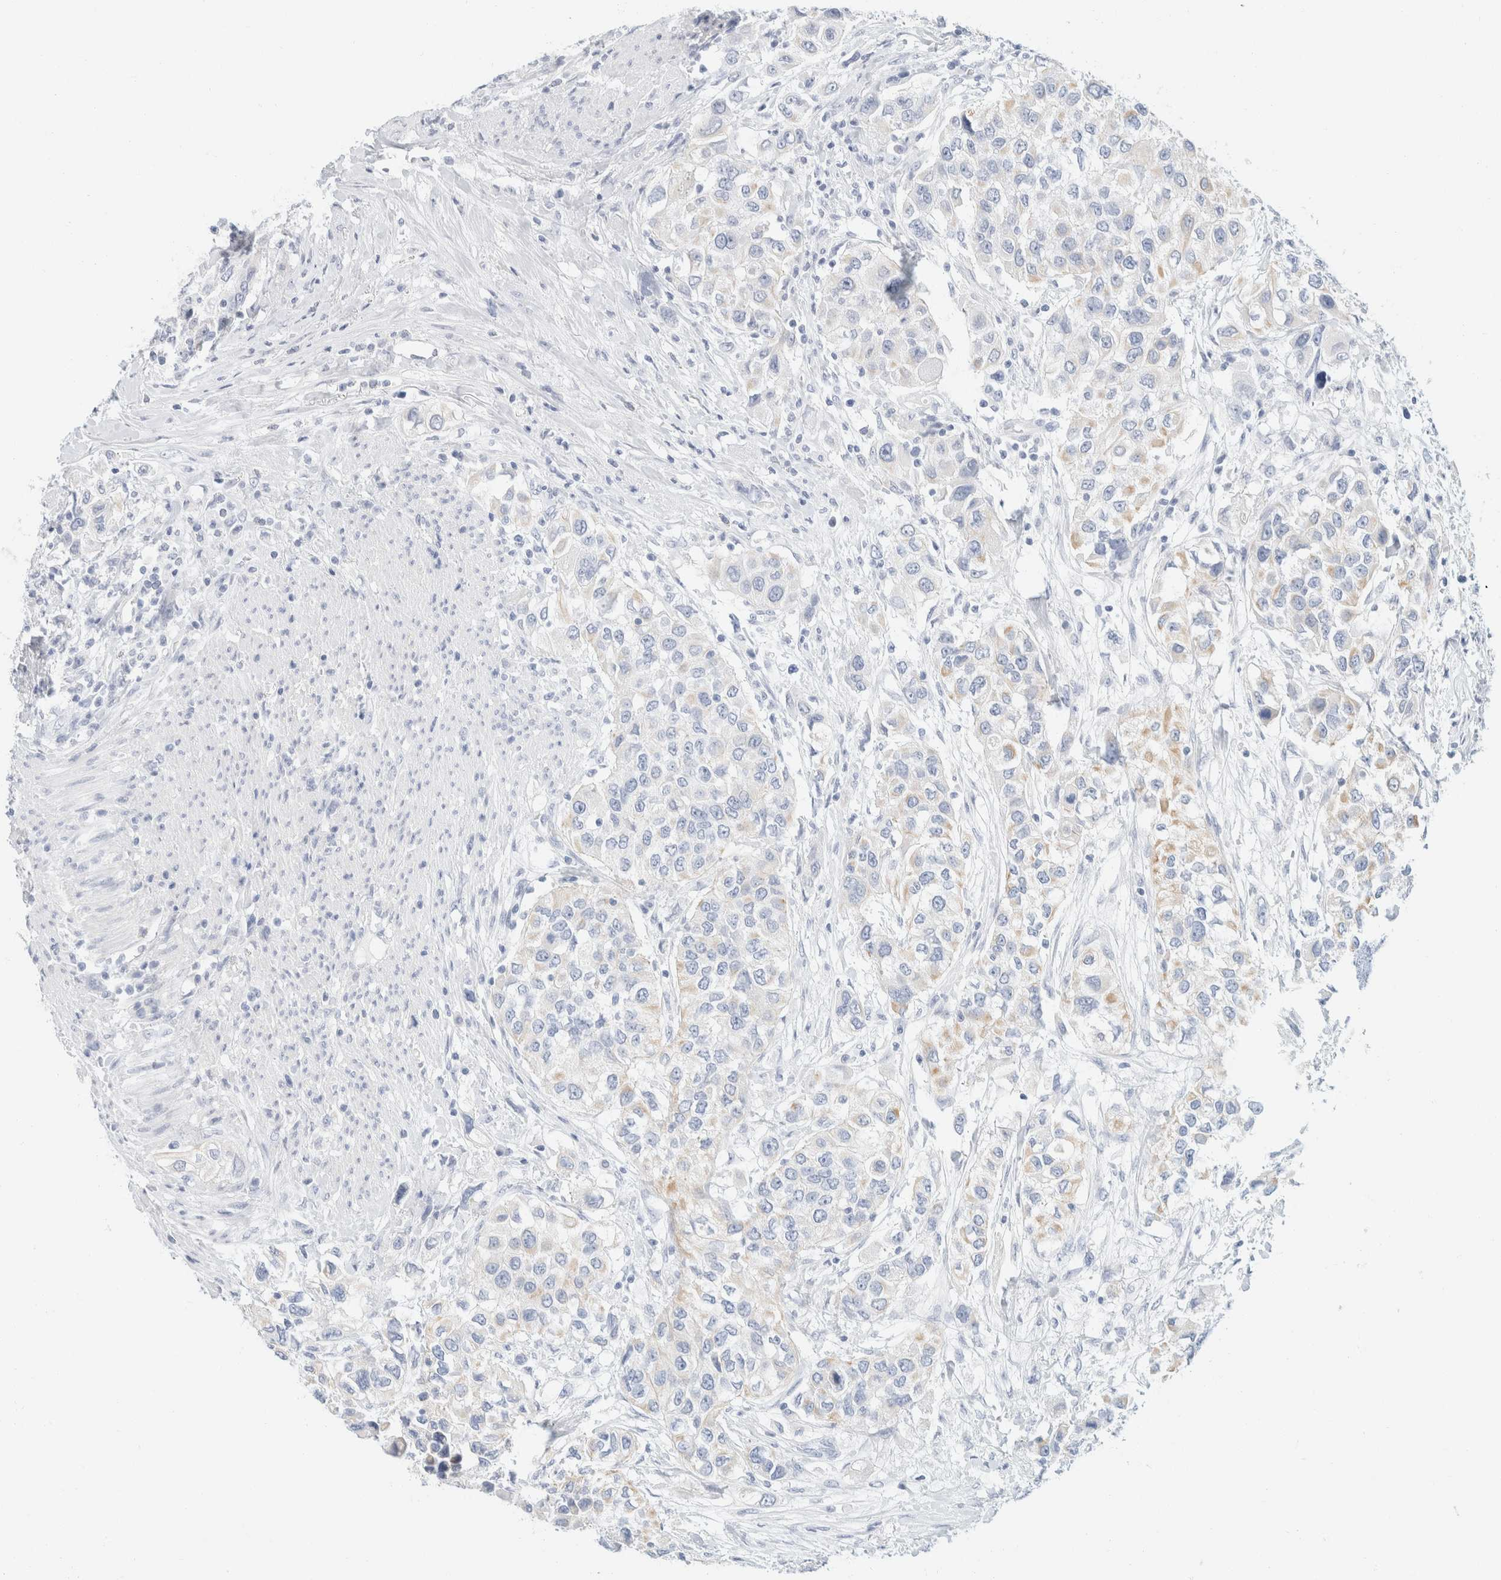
{"staining": {"intensity": "negative", "quantity": "none", "location": "none"}, "tissue": "urothelial cancer", "cell_type": "Tumor cells", "image_type": "cancer", "snomed": [{"axis": "morphology", "description": "Urothelial carcinoma, High grade"}, {"axis": "topography", "description": "Urinary bladder"}], "caption": "There is no significant expression in tumor cells of urothelial cancer. Brightfield microscopy of immunohistochemistry stained with DAB (brown) and hematoxylin (blue), captured at high magnification.", "gene": "KRT20", "patient": {"sex": "female", "age": 80}}